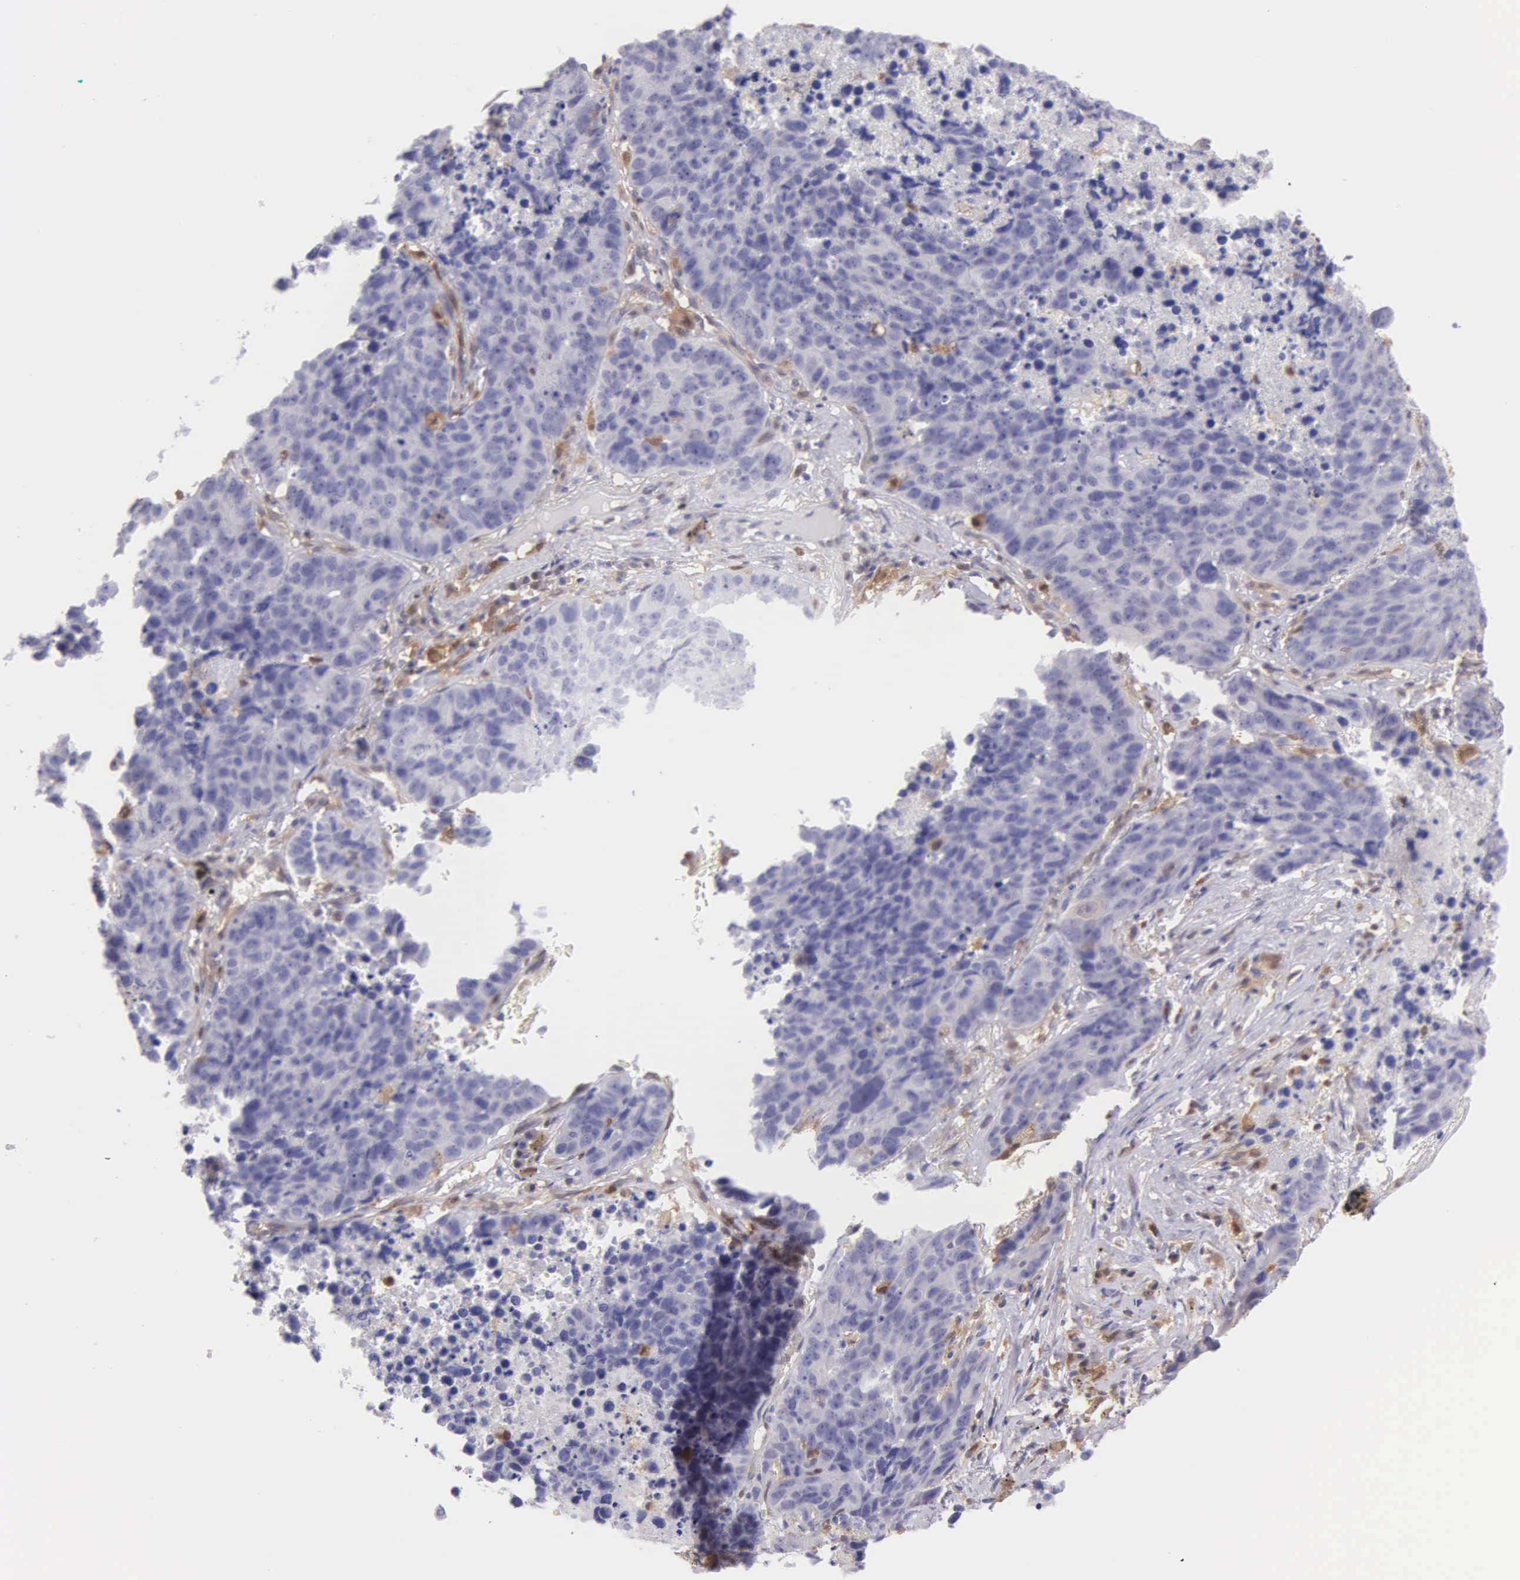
{"staining": {"intensity": "negative", "quantity": "none", "location": "none"}, "tissue": "lung cancer", "cell_type": "Tumor cells", "image_type": "cancer", "snomed": [{"axis": "morphology", "description": "Carcinoid, malignant, NOS"}, {"axis": "topography", "description": "Lung"}], "caption": "Tumor cells are negative for protein expression in human lung cancer (carcinoid (malignant)). (DAB (3,3'-diaminobenzidine) IHC with hematoxylin counter stain).", "gene": "BID", "patient": {"sex": "male", "age": 60}}